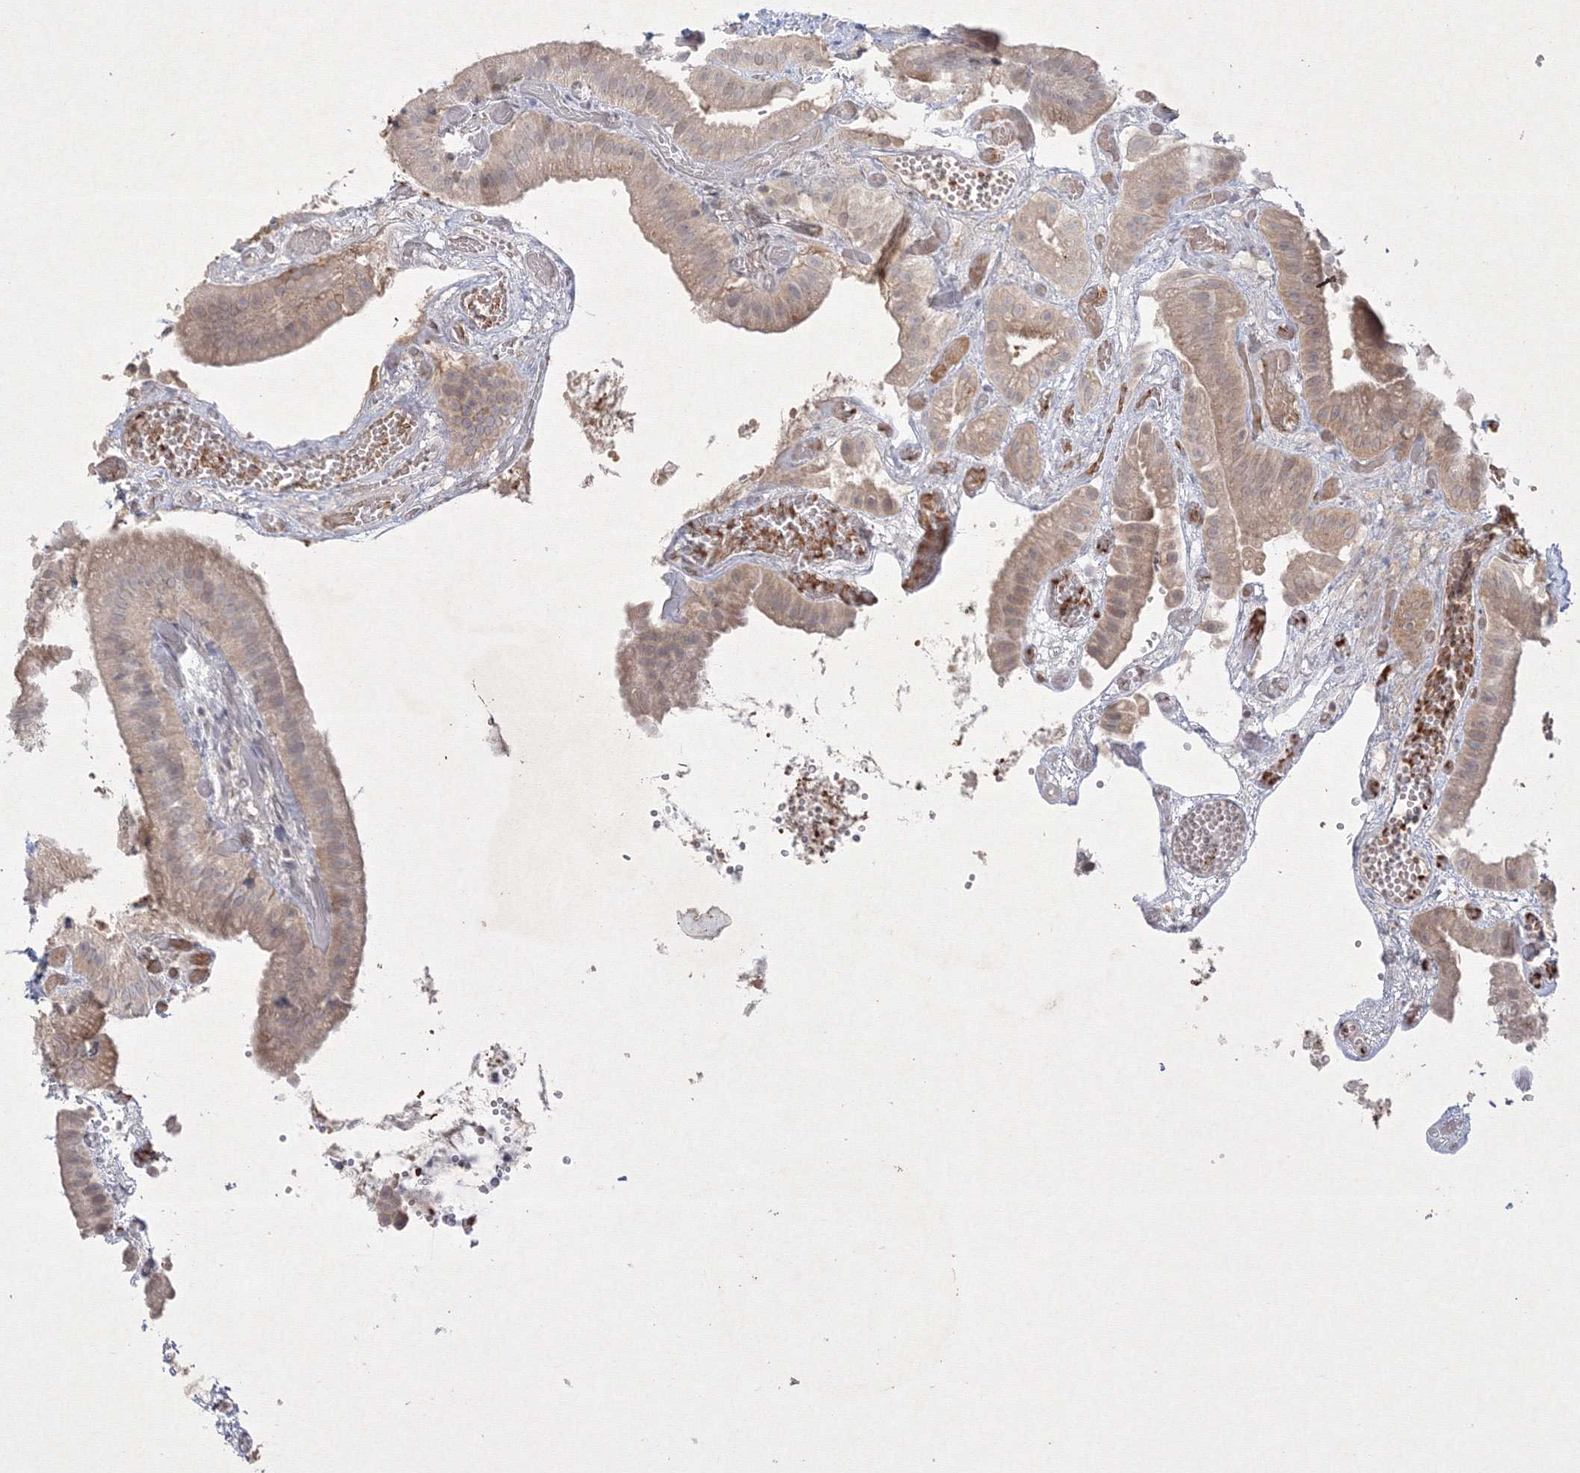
{"staining": {"intensity": "weak", "quantity": ">75%", "location": "cytoplasmic/membranous"}, "tissue": "gallbladder", "cell_type": "Glandular cells", "image_type": "normal", "snomed": [{"axis": "morphology", "description": "Normal tissue, NOS"}, {"axis": "topography", "description": "Gallbladder"}], "caption": "Normal gallbladder was stained to show a protein in brown. There is low levels of weak cytoplasmic/membranous positivity in about >75% of glandular cells.", "gene": "NXPE3", "patient": {"sex": "female", "age": 64}}